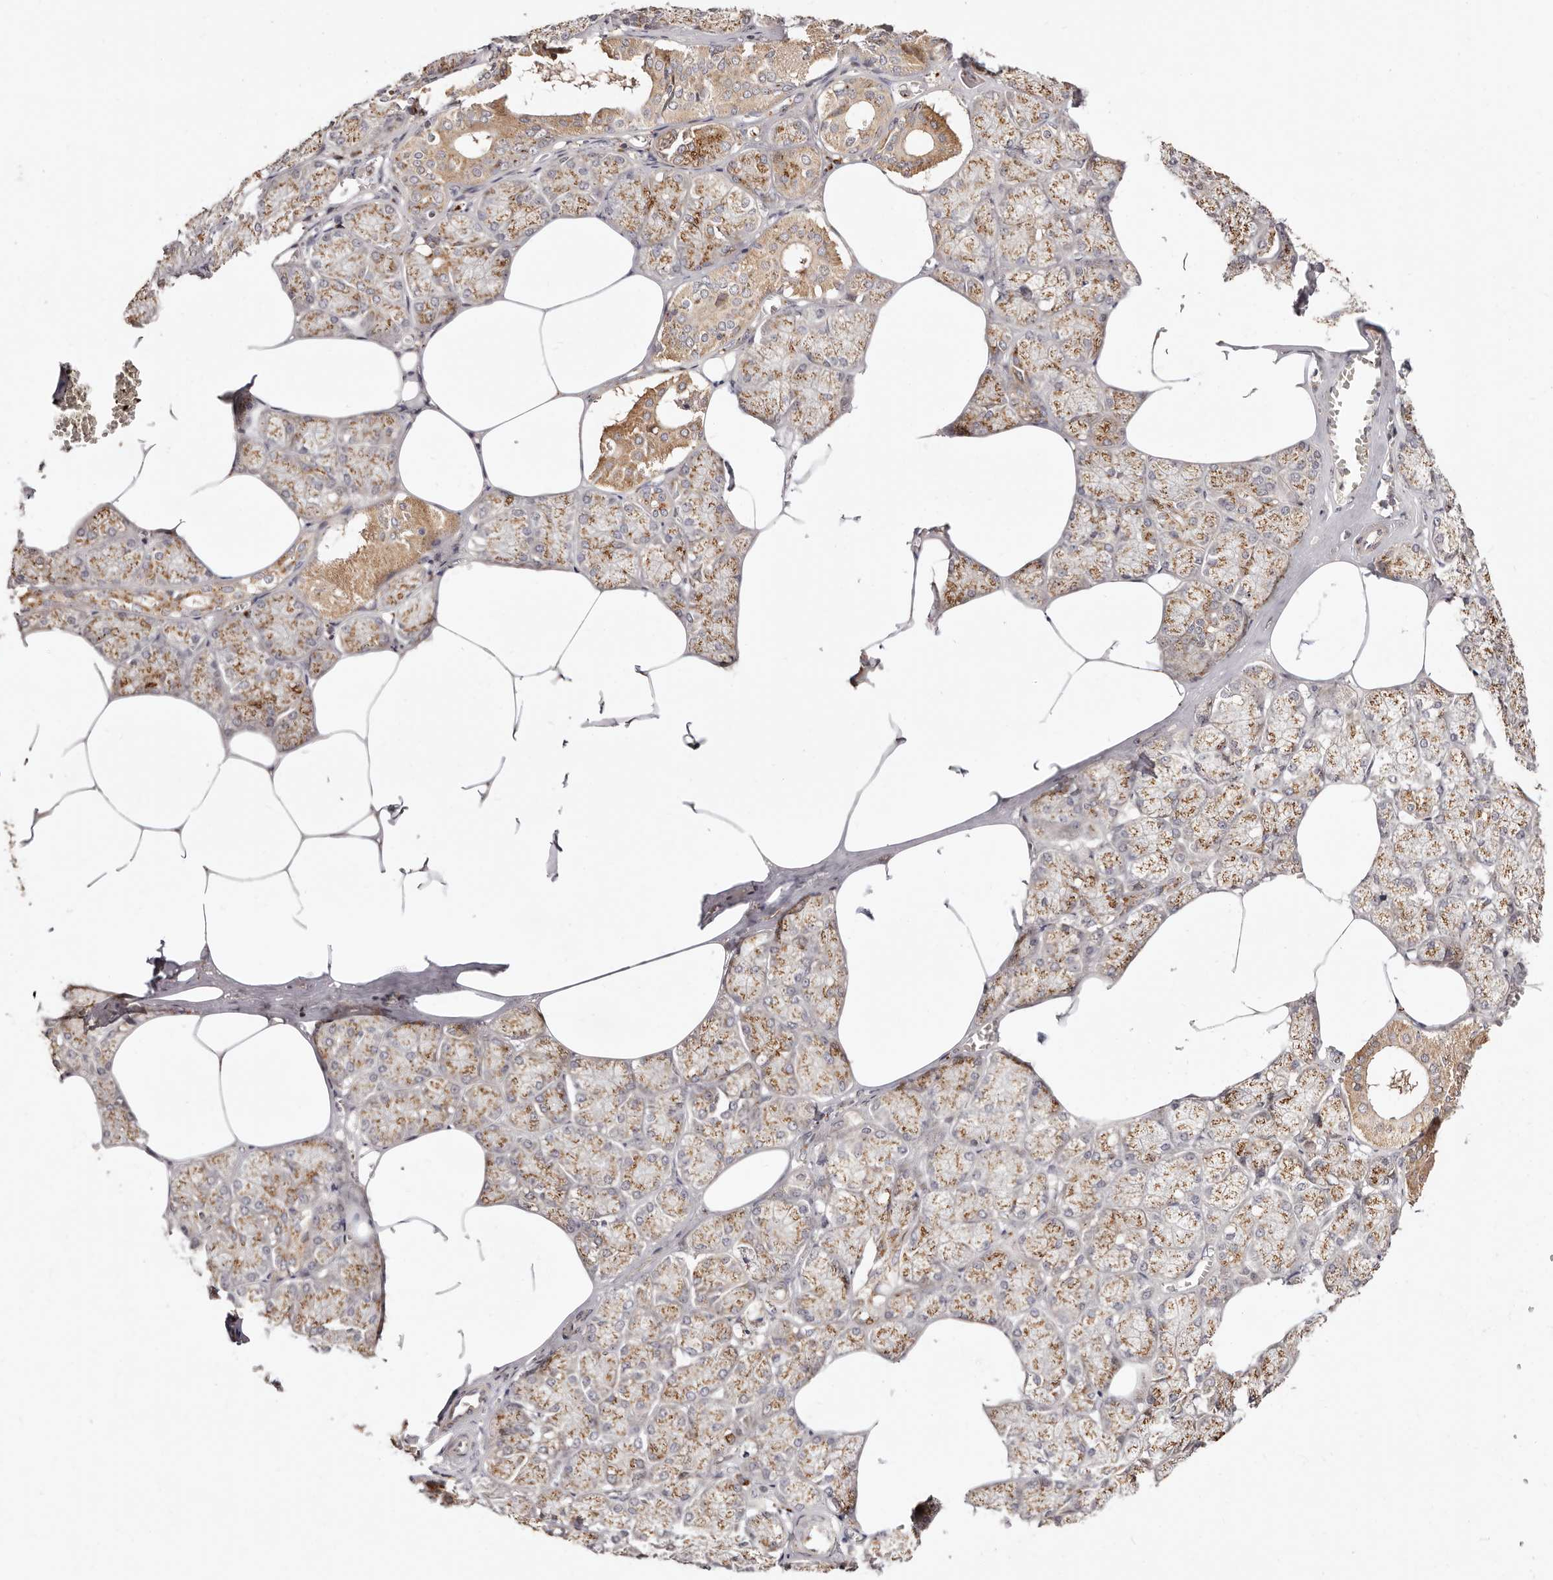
{"staining": {"intensity": "moderate", "quantity": ">75%", "location": "cytoplasmic/membranous"}, "tissue": "salivary gland", "cell_type": "Glandular cells", "image_type": "normal", "snomed": [{"axis": "morphology", "description": "Normal tissue, NOS"}, {"axis": "topography", "description": "Salivary gland"}], "caption": "Moderate cytoplasmic/membranous staining is present in approximately >75% of glandular cells in benign salivary gland.", "gene": "MAPK6", "patient": {"sex": "male", "age": 62}}